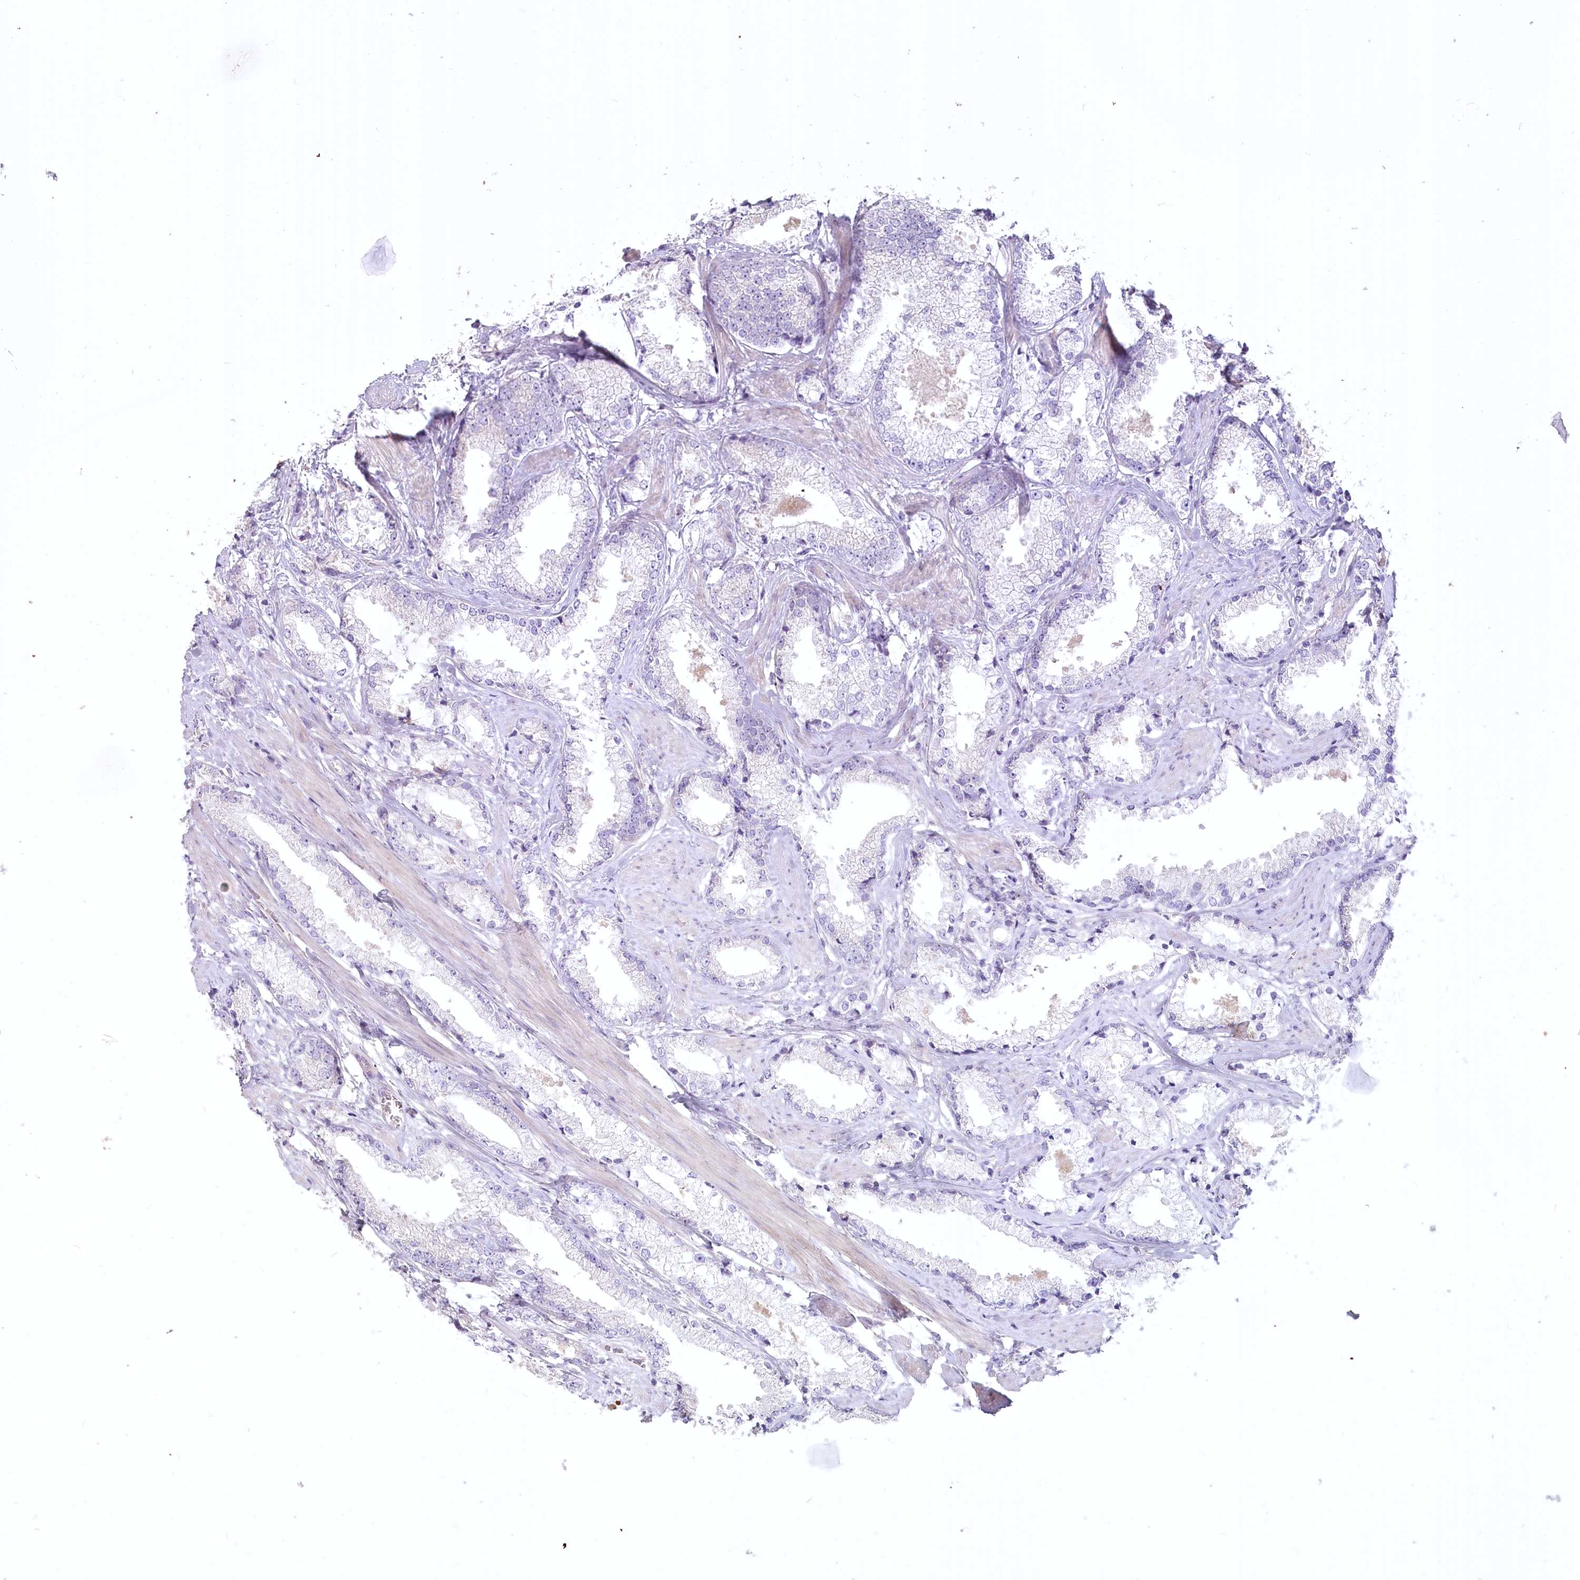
{"staining": {"intensity": "negative", "quantity": "none", "location": "none"}, "tissue": "prostate cancer", "cell_type": "Tumor cells", "image_type": "cancer", "snomed": [{"axis": "morphology", "description": "Adenocarcinoma, High grade"}, {"axis": "topography", "description": "Prostate"}], "caption": "Histopathology image shows no protein staining in tumor cells of prostate cancer tissue. (Brightfield microscopy of DAB (3,3'-diaminobenzidine) immunohistochemistry (IHC) at high magnification).", "gene": "USP11", "patient": {"sex": "male", "age": 66}}